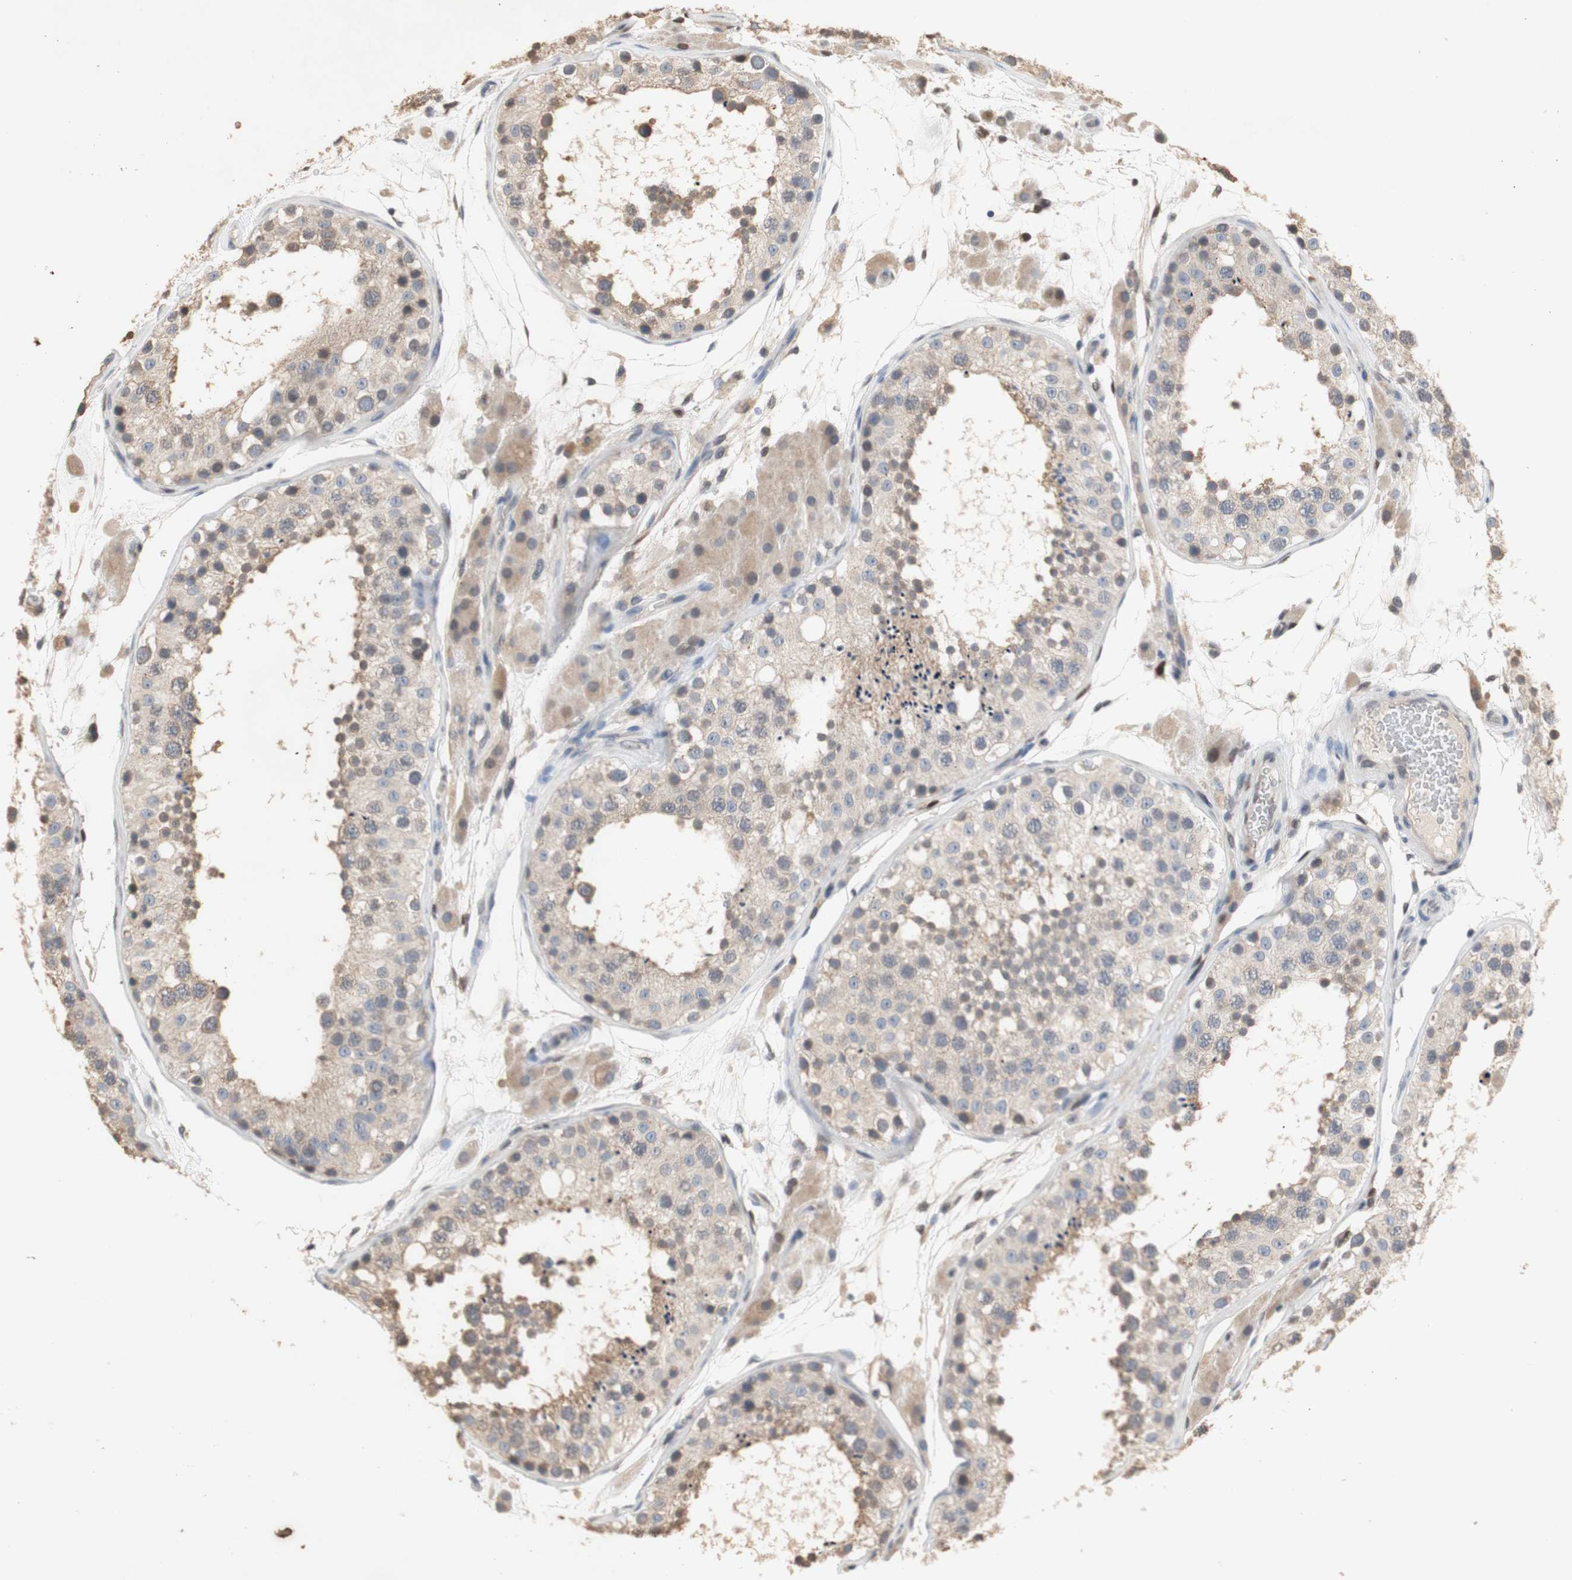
{"staining": {"intensity": "weak", "quantity": ">75%", "location": "cytoplasmic/membranous"}, "tissue": "testis", "cell_type": "Cells in seminiferous ducts", "image_type": "normal", "snomed": [{"axis": "morphology", "description": "Normal tissue, NOS"}, {"axis": "topography", "description": "Testis"}], "caption": "Immunohistochemical staining of normal human testis reveals low levels of weak cytoplasmic/membranous positivity in approximately >75% of cells in seminiferous ducts. The staining is performed using DAB (3,3'-diaminobenzidine) brown chromogen to label protein expression. The nuclei are counter-stained blue using hematoxylin.", "gene": "FOSB", "patient": {"sex": "male", "age": 26}}